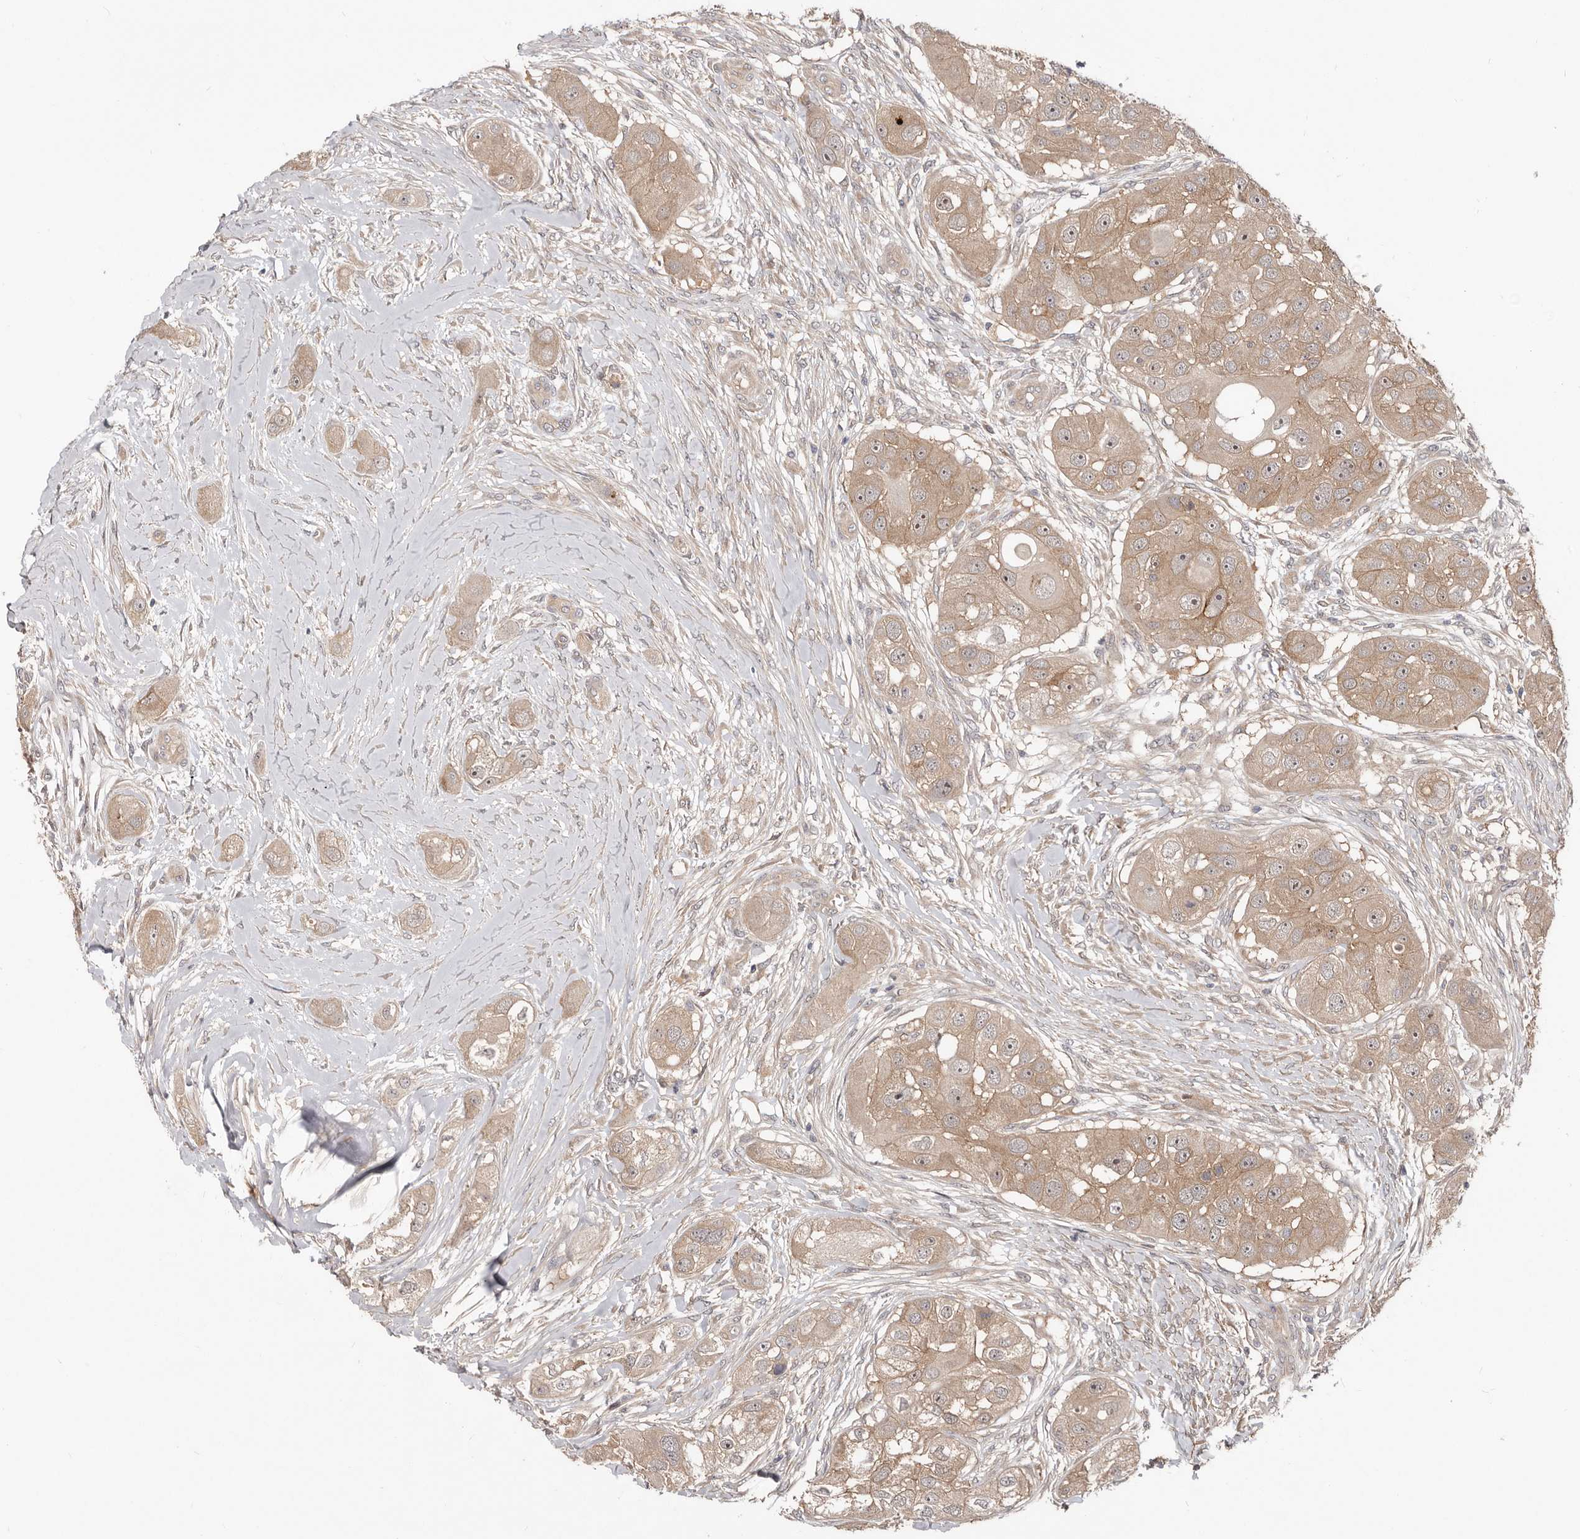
{"staining": {"intensity": "weak", "quantity": ">75%", "location": "cytoplasmic/membranous"}, "tissue": "head and neck cancer", "cell_type": "Tumor cells", "image_type": "cancer", "snomed": [{"axis": "morphology", "description": "Normal tissue, NOS"}, {"axis": "morphology", "description": "Squamous cell carcinoma, NOS"}, {"axis": "topography", "description": "Skeletal muscle"}, {"axis": "topography", "description": "Head-Neck"}], "caption": "Protein staining exhibits weak cytoplasmic/membranous expression in approximately >75% of tumor cells in head and neck cancer (squamous cell carcinoma).", "gene": "GPATCH4", "patient": {"sex": "male", "age": 51}}